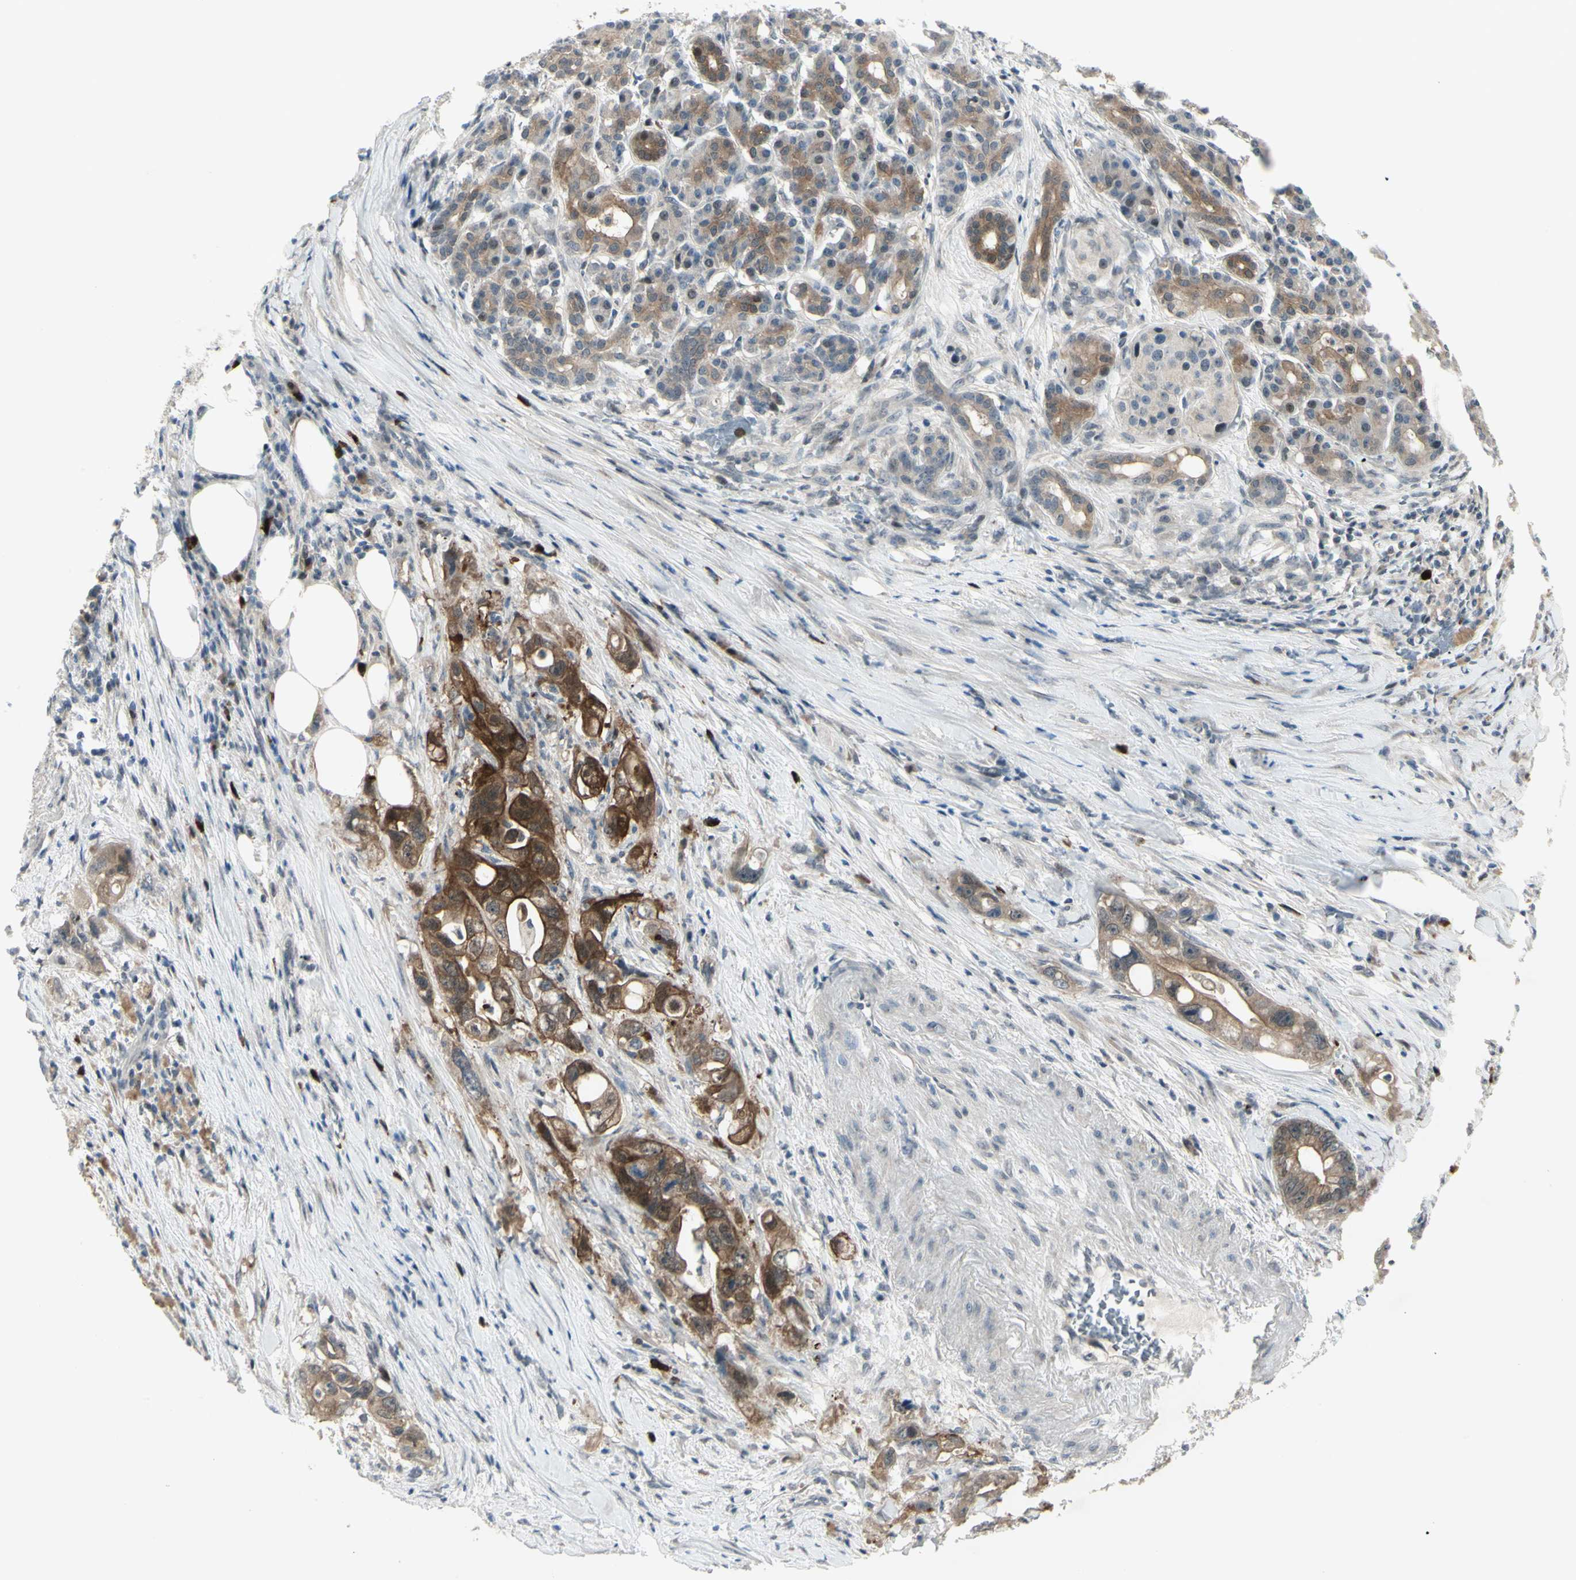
{"staining": {"intensity": "moderate", "quantity": ">75%", "location": "cytoplasmic/membranous"}, "tissue": "pancreatic cancer", "cell_type": "Tumor cells", "image_type": "cancer", "snomed": [{"axis": "morphology", "description": "Normal tissue, NOS"}, {"axis": "topography", "description": "Pancreas"}], "caption": "Immunohistochemical staining of human pancreatic cancer shows medium levels of moderate cytoplasmic/membranous protein positivity in about >75% of tumor cells.", "gene": "ETNK1", "patient": {"sex": "male", "age": 42}}